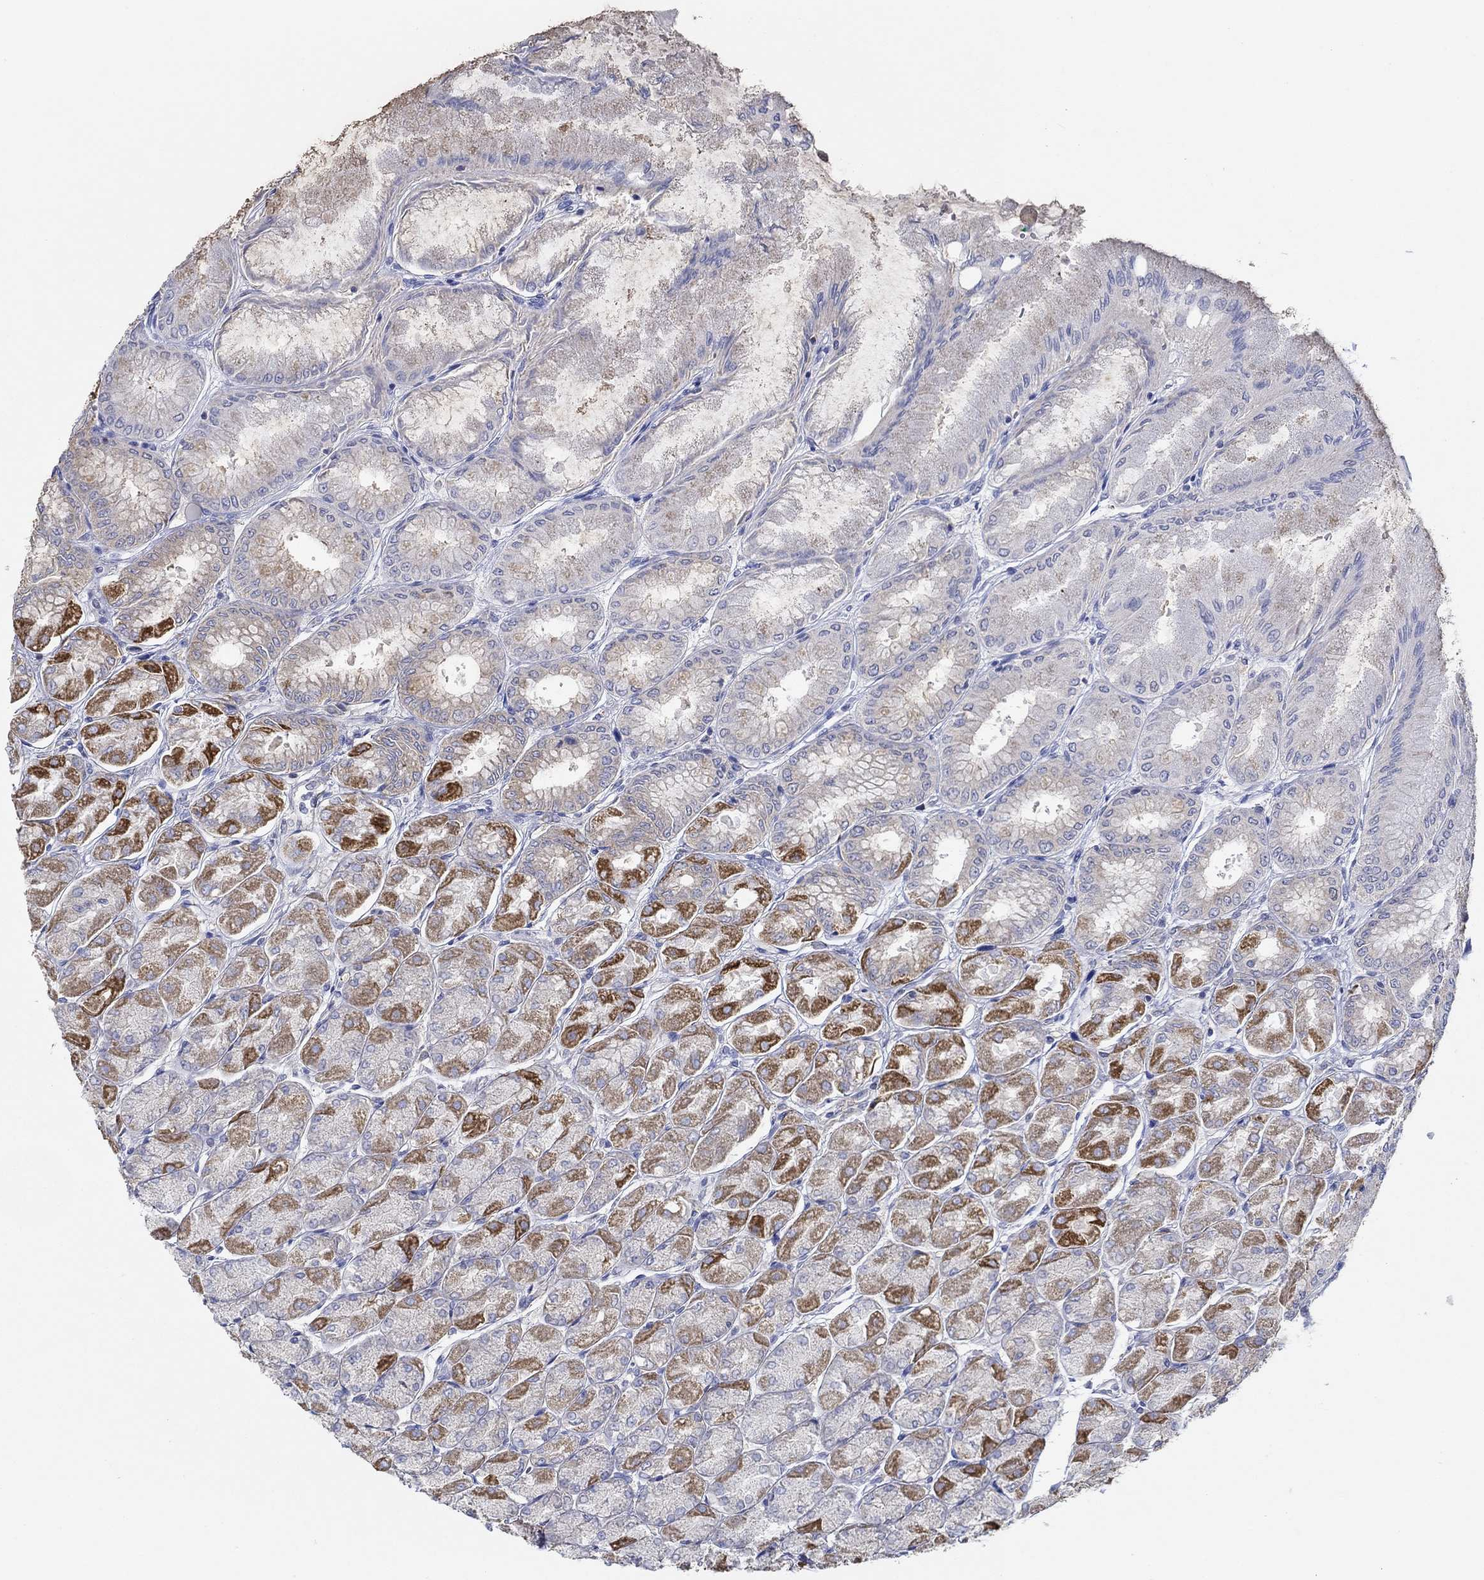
{"staining": {"intensity": "strong", "quantity": "<25%", "location": "cytoplasmic/membranous"}, "tissue": "stomach", "cell_type": "Glandular cells", "image_type": "normal", "snomed": [{"axis": "morphology", "description": "Normal tissue, NOS"}, {"axis": "topography", "description": "Stomach, upper"}], "caption": "Immunohistochemistry (IHC) micrograph of unremarkable stomach: stomach stained using immunohistochemistry (IHC) displays medium levels of strong protein expression localized specifically in the cytoplasmic/membranous of glandular cells, appearing as a cytoplasmic/membranous brown color.", "gene": "SLC27A3", "patient": {"sex": "male", "age": 60}}